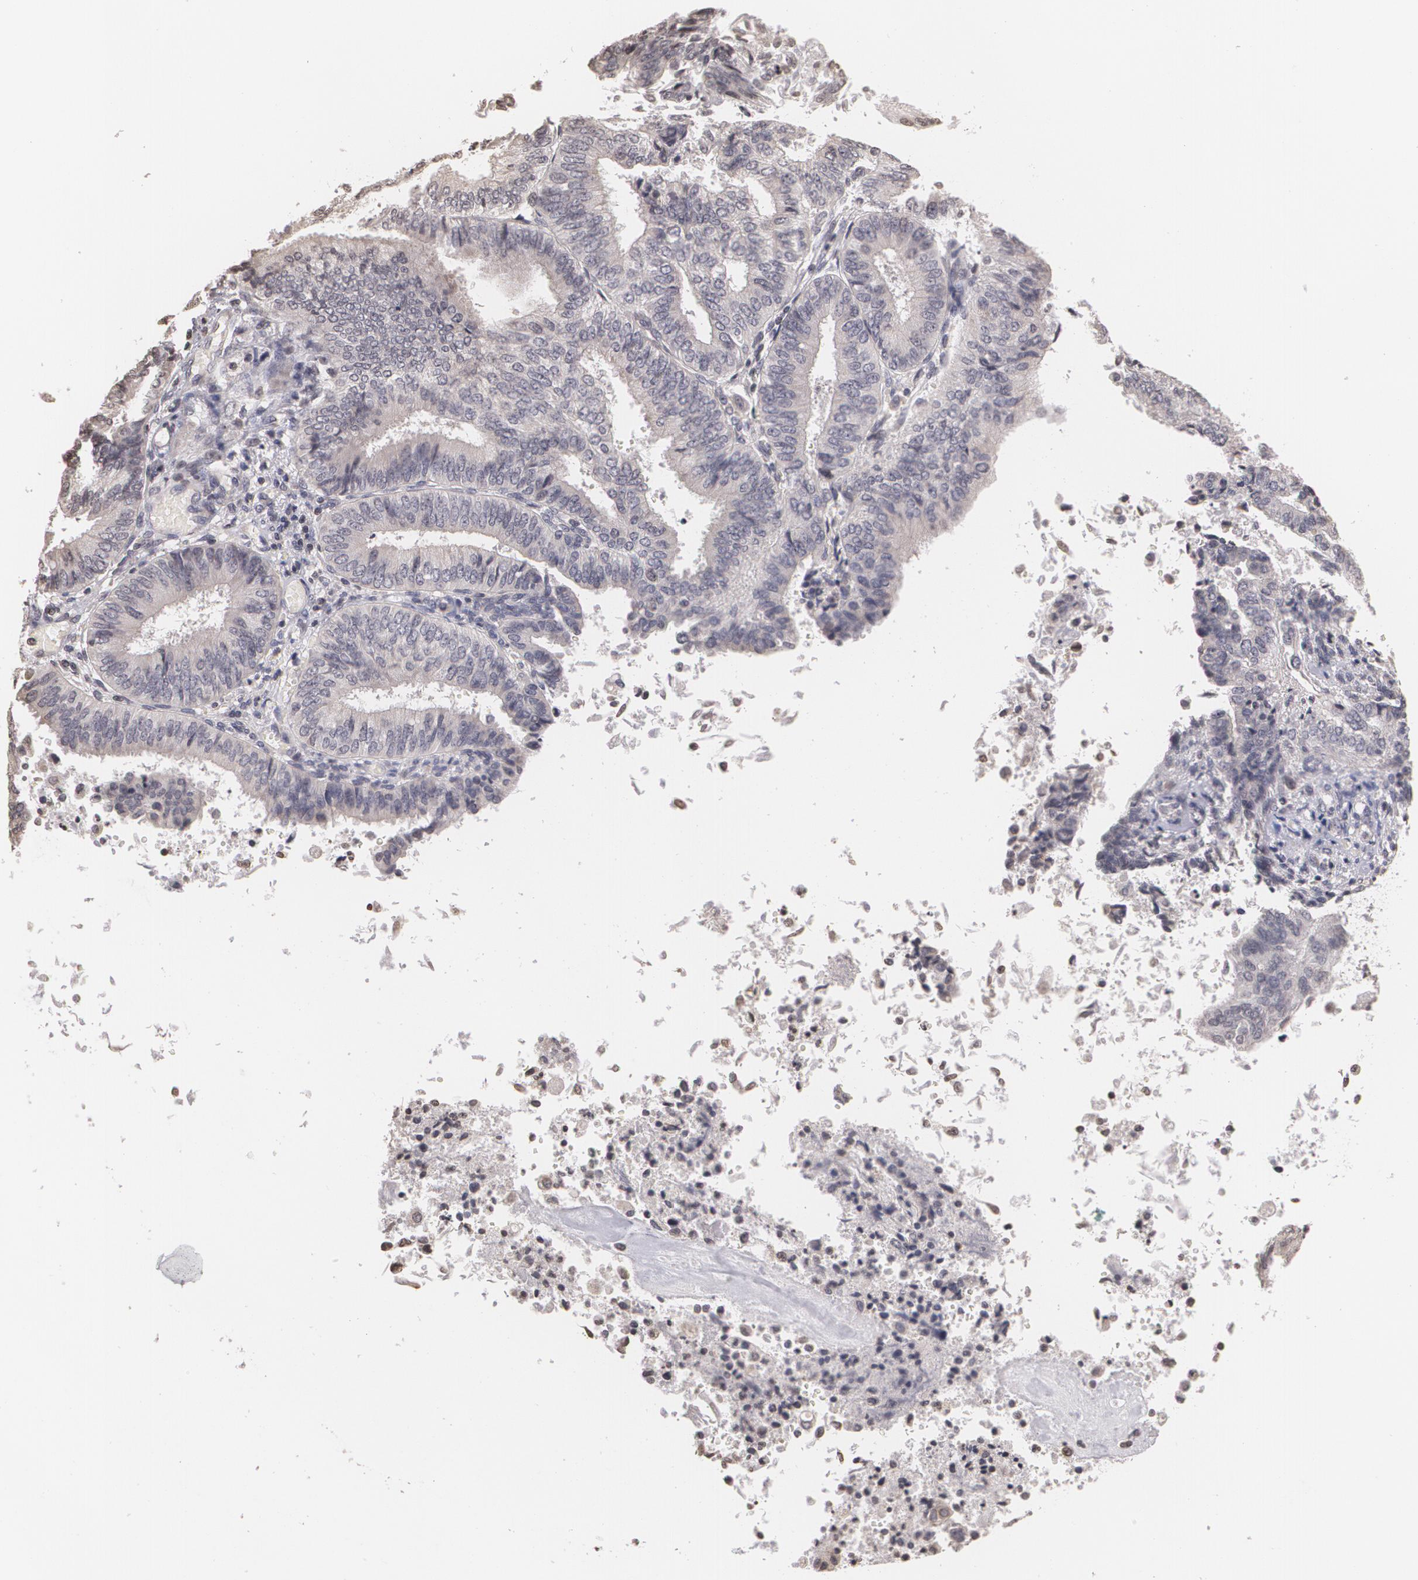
{"staining": {"intensity": "negative", "quantity": "none", "location": "none"}, "tissue": "endometrial cancer", "cell_type": "Tumor cells", "image_type": "cancer", "snomed": [{"axis": "morphology", "description": "Adenocarcinoma, NOS"}, {"axis": "topography", "description": "Endometrium"}], "caption": "Immunohistochemical staining of endometrial cancer demonstrates no significant staining in tumor cells.", "gene": "THRB", "patient": {"sex": "female", "age": 55}}